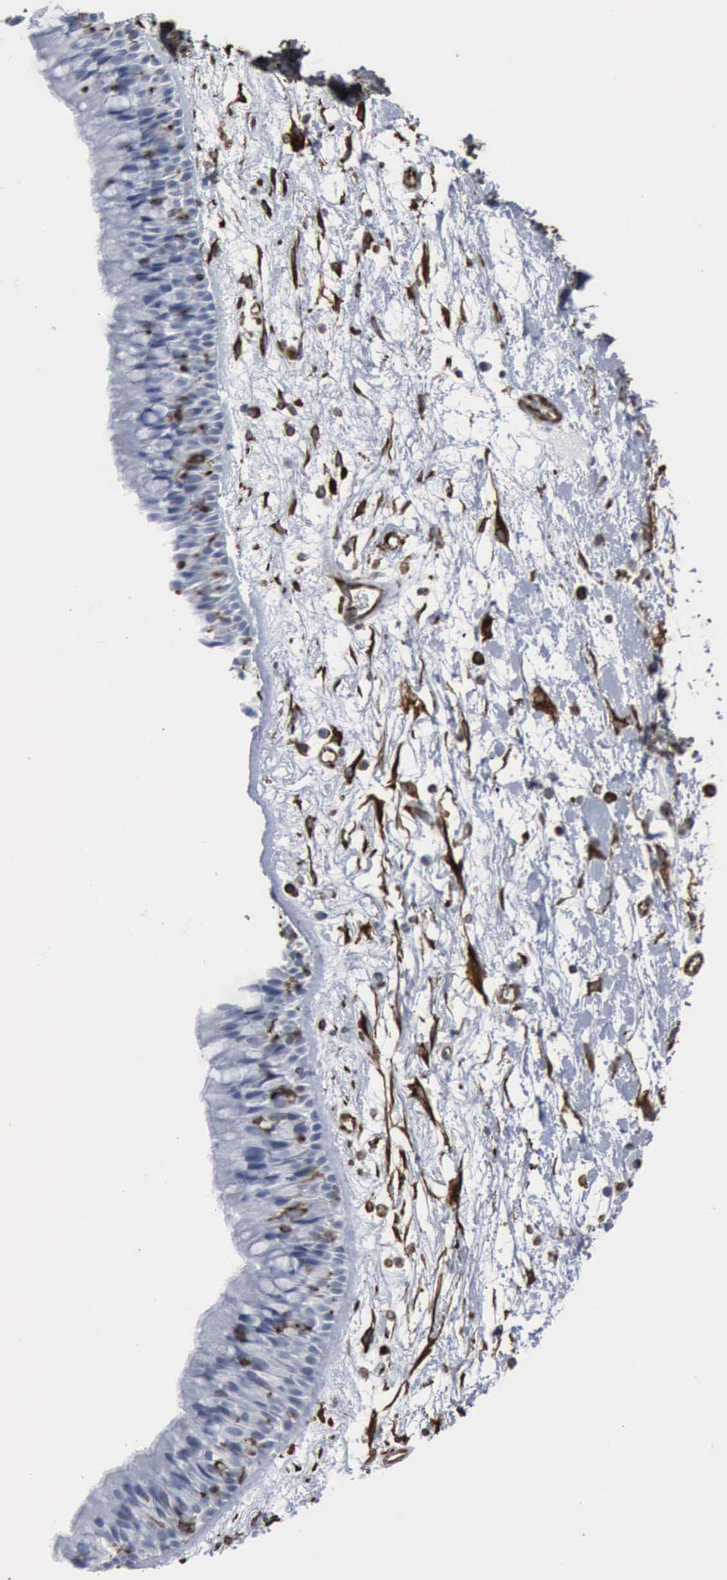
{"staining": {"intensity": "weak", "quantity": "<25%", "location": "cytoplasmic/membranous,nuclear"}, "tissue": "nasopharynx", "cell_type": "Respiratory epithelial cells", "image_type": "normal", "snomed": [{"axis": "morphology", "description": "Normal tissue, NOS"}, {"axis": "topography", "description": "Nasopharynx"}], "caption": "Benign nasopharynx was stained to show a protein in brown. There is no significant expression in respiratory epithelial cells. Brightfield microscopy of immunohistochemistry (IHC) stained with DAB (brown) and hematoxylin (blue), captured at high magnification.", "gene": "CCNE1", "patient": {"sex": "male", "age": 13}}